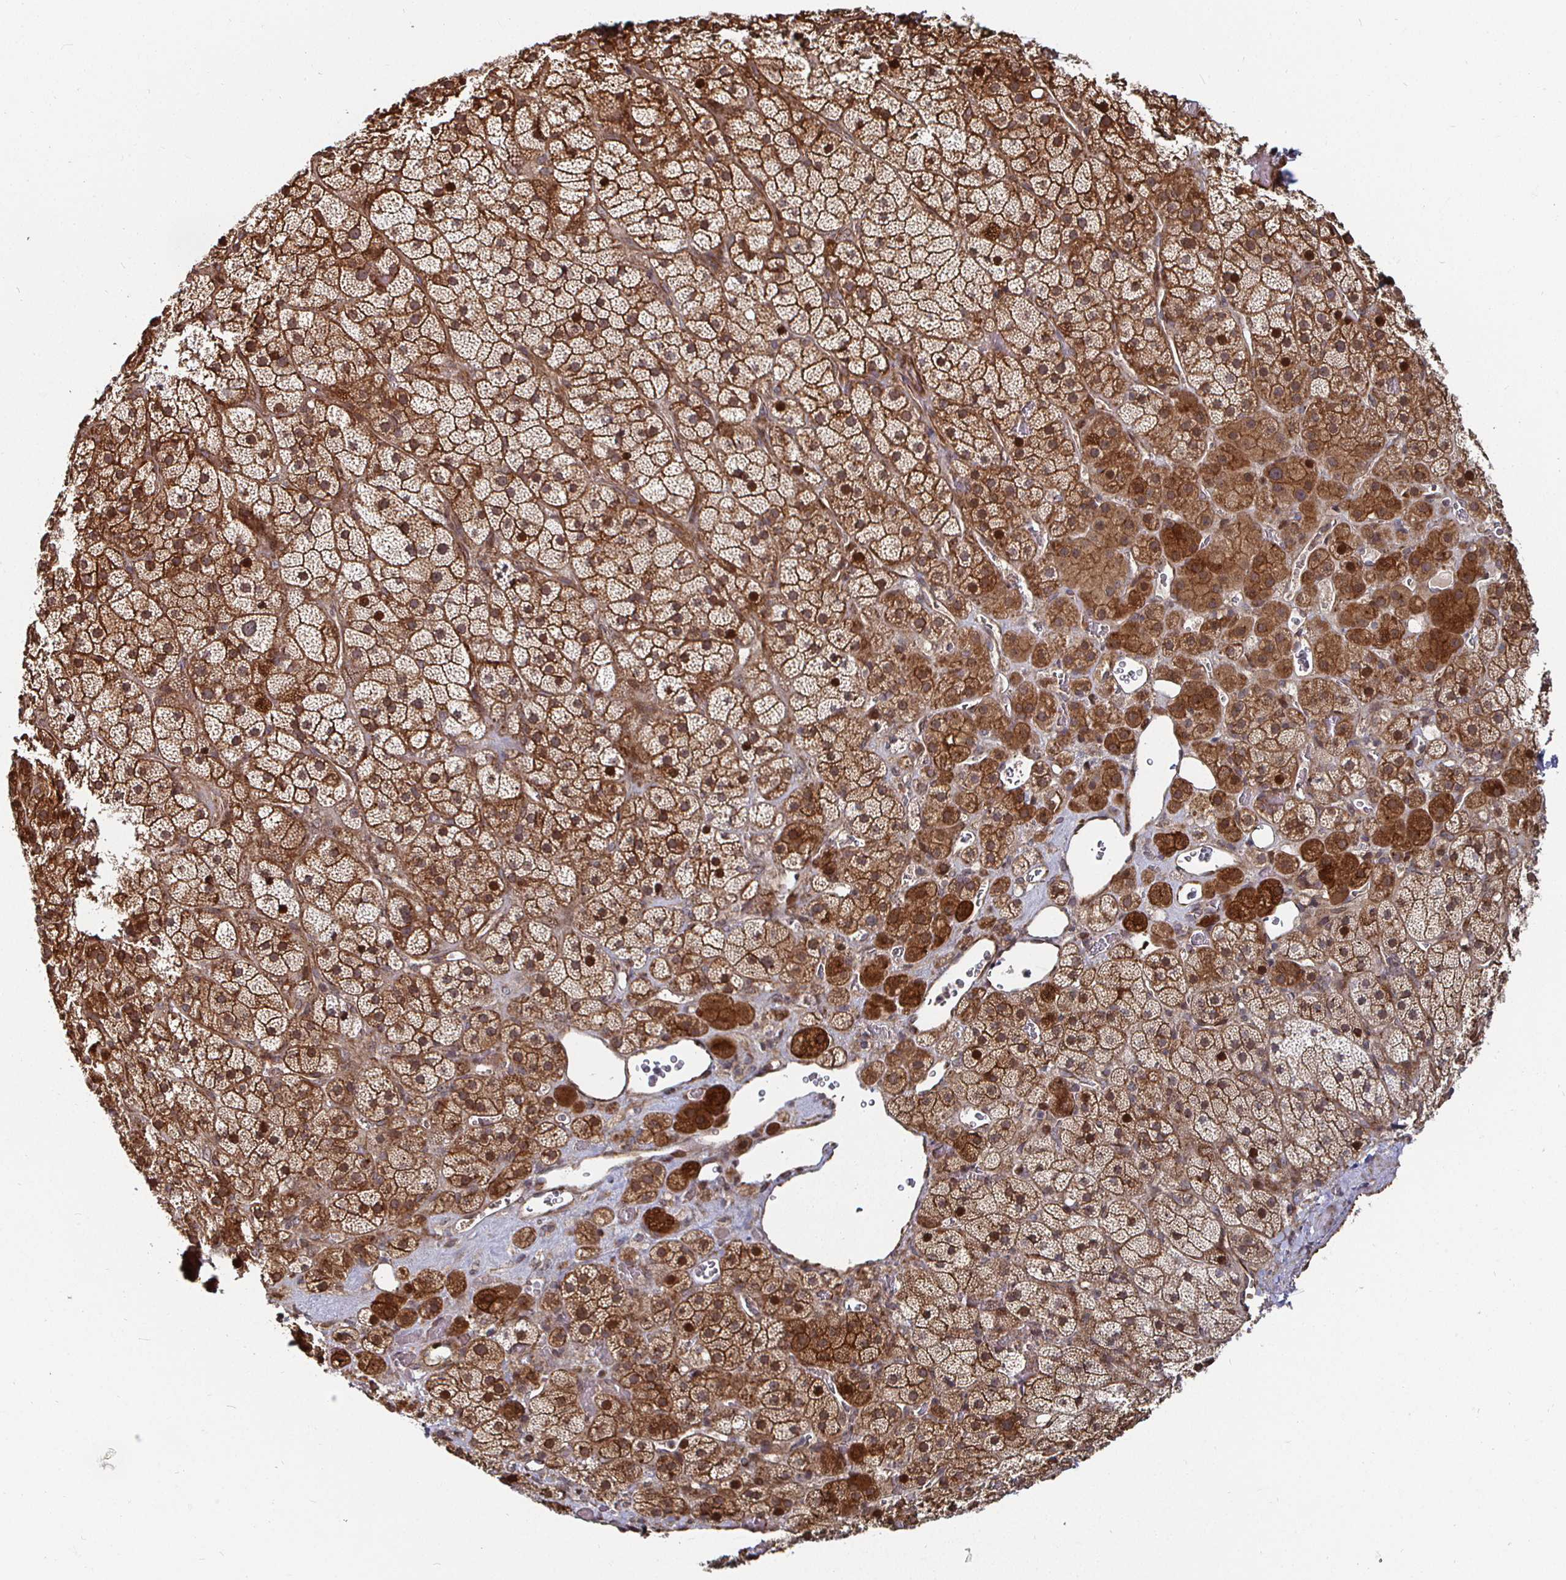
{"staining": {"intensity": "strong", "quantity": ">75%", "location": "cytoplasmic/membranous"}, "tissue": "adrenal gland", "cell_type": "Glandular cells", "image_type": "normal", "snomed": [{"axis": "morphology", "description": "Normal tissue, NOS"}, {"axis": "topography", "description": "Adrenal gland"}], "caption": "Glandular cells exhibit strong cytoplasmic/membranous staining in about >75% of cells in unremarkable adrenal gland. (DAB (3,3'-diaminobenzidine) IHC, brown staining for protein, blue staining for nuclei).", "gene": "TBKBP1", "patient": {"sex": "male", "age": 57}}